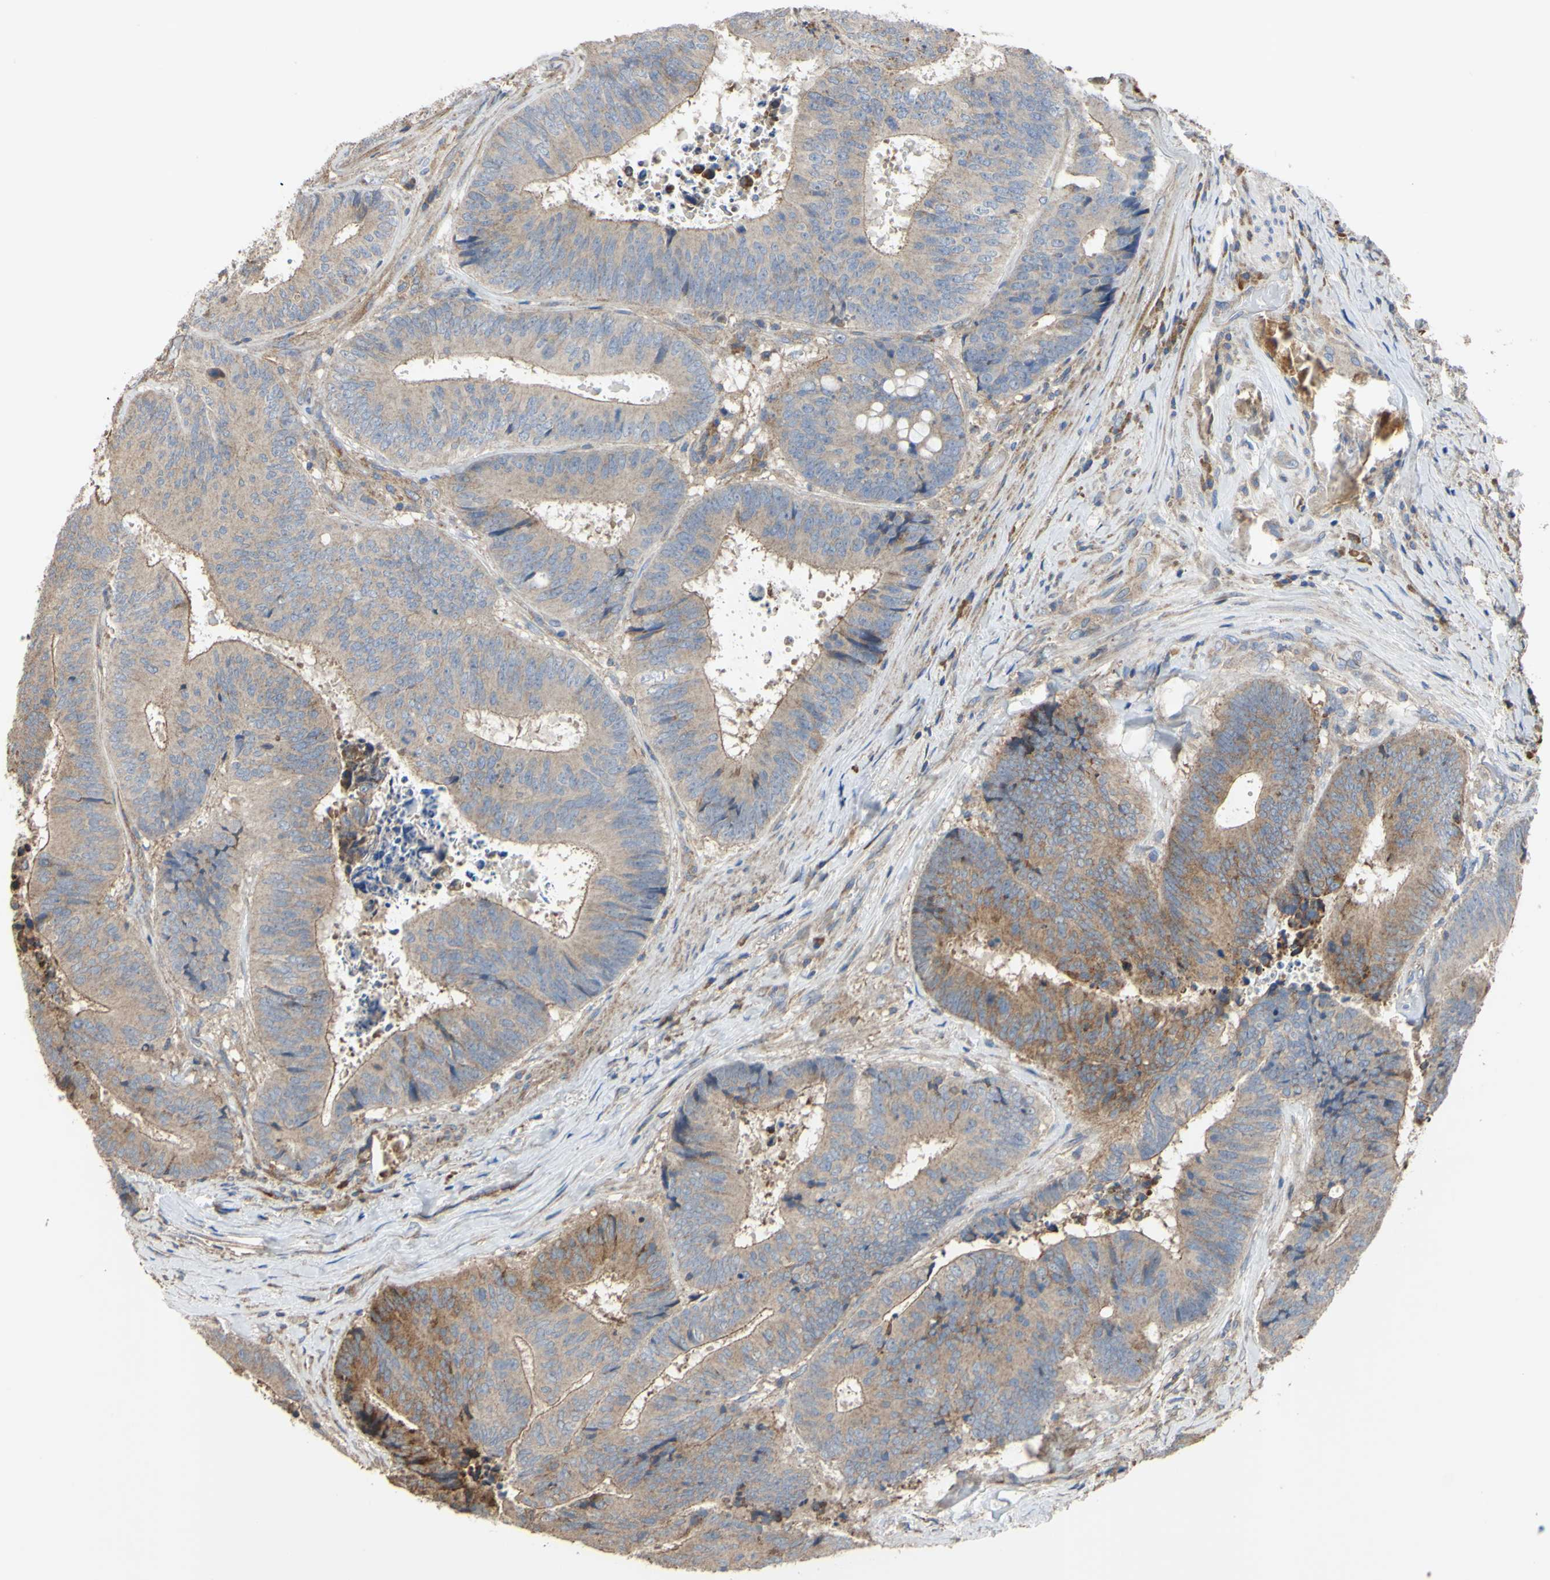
{"staining": {"intensity": "moderate", "quantity": ">75%", "location": "cytoplasmic/membranous"}, "tissue": "colorectal cancer", "cell_type": "Tumor cells", "image_type": "cancer", "snomed": [{"axis": "morphology", "description": "Adenocarcinoma, NOS"}, {"axis": "topography", "description": "Rectum"}], "caption": "A high-resolution histopathology image shows IHC staining of colorectal adenocarcinoma, which displays moderate cytoplasmic/membranous staining in approximately >75% of tumor cells.", "gene": "BECN1", "patient": {"sex": "male", "age": 72}}